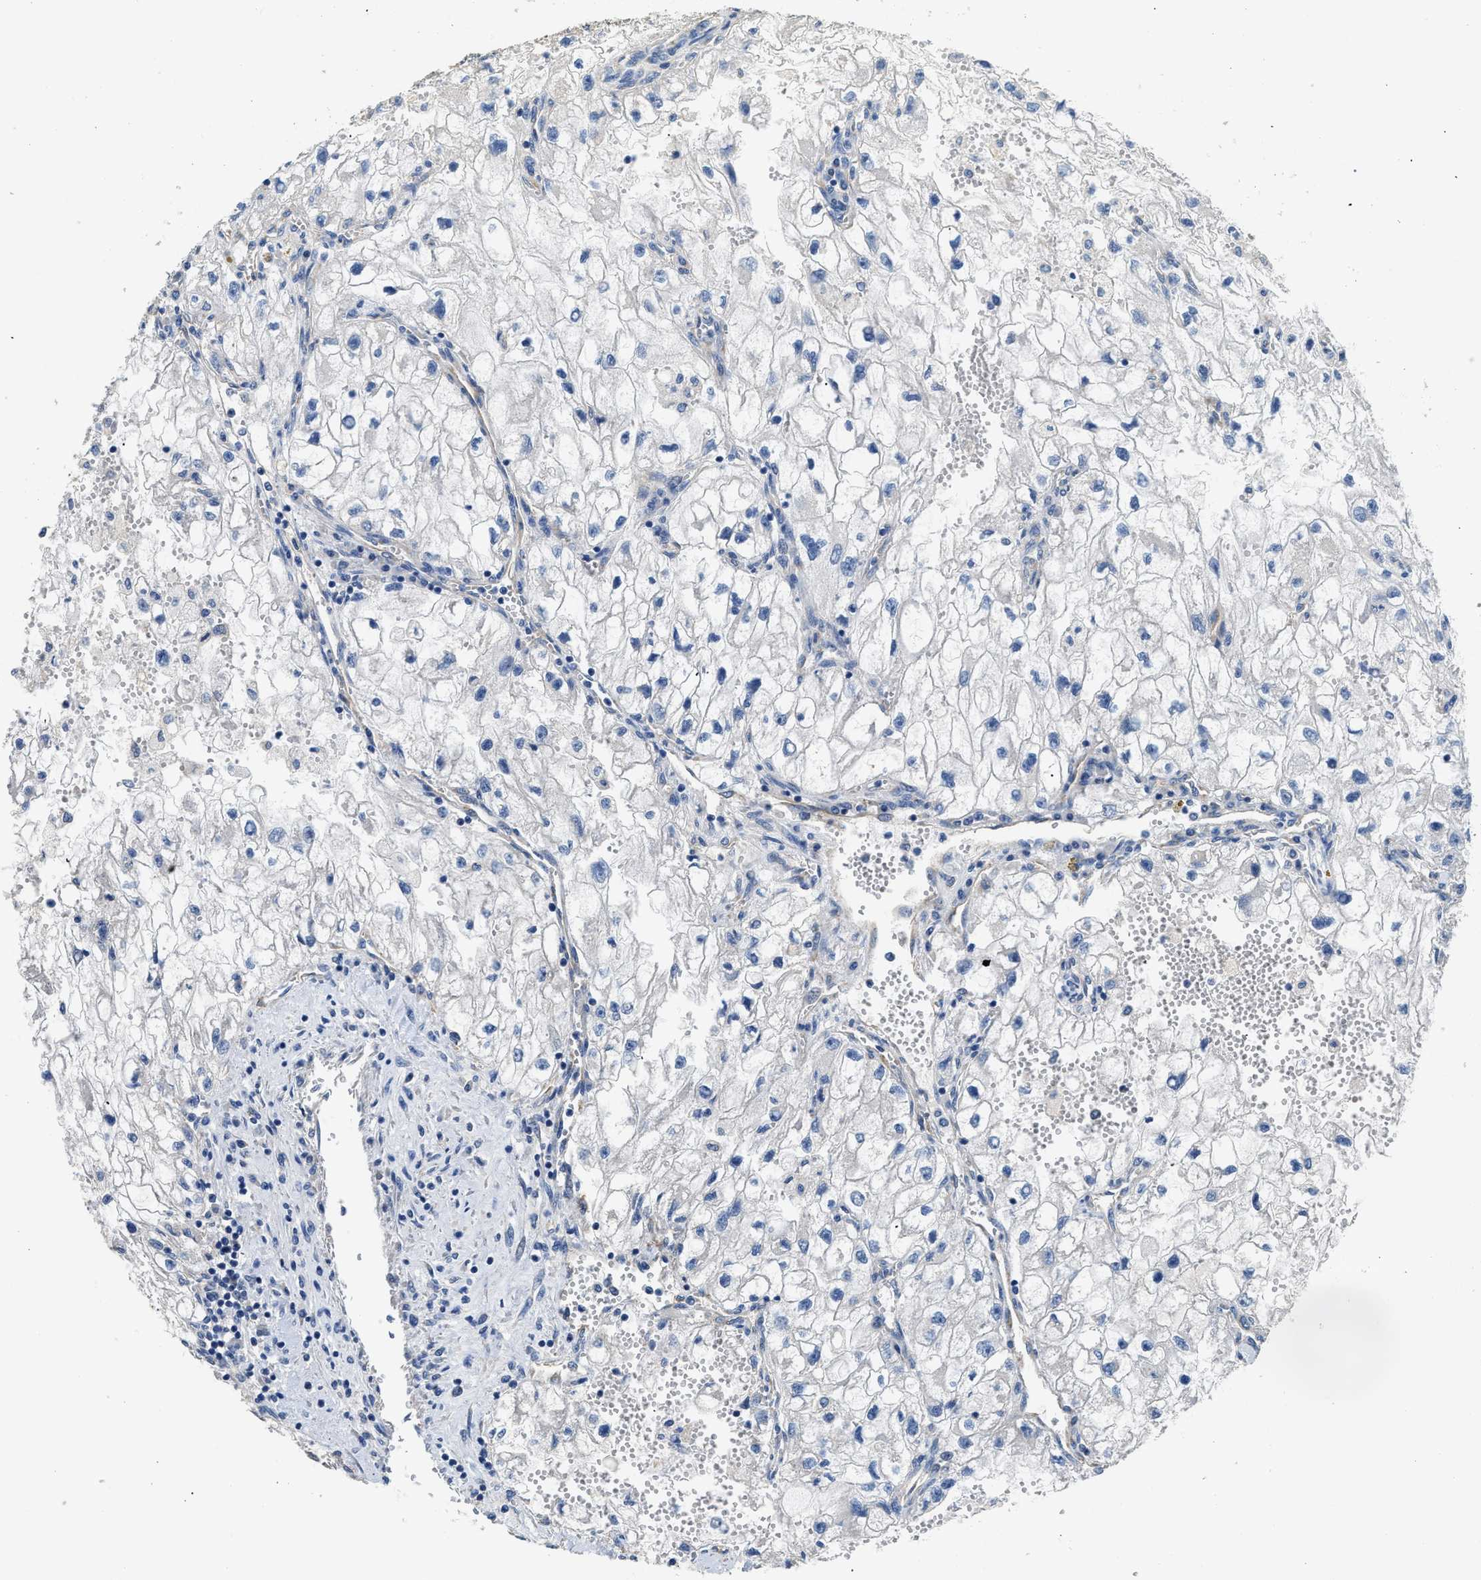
{"staining": {"intensity": "negative", "quantity": "none", "location": "none"}, "tissue": "renal cancer", "cell_type": "Tumor cells", "image_type": "cancer", "snomed": [{"axis": "morphology", "description": "Adenocarcinoma, NOS"}, {"axis": "topography", "description": "Kidney"}], "caption": "This micrograph is of renal cancer (adenocarcinoma) stained with immunohistochemistry (IHC) to label a protein in brown with the nuclei are counter-stained blue. There is no positivity in tumor cells.", "gene": "CSDE1", "patient": {"sex": "female", "age": 70}}